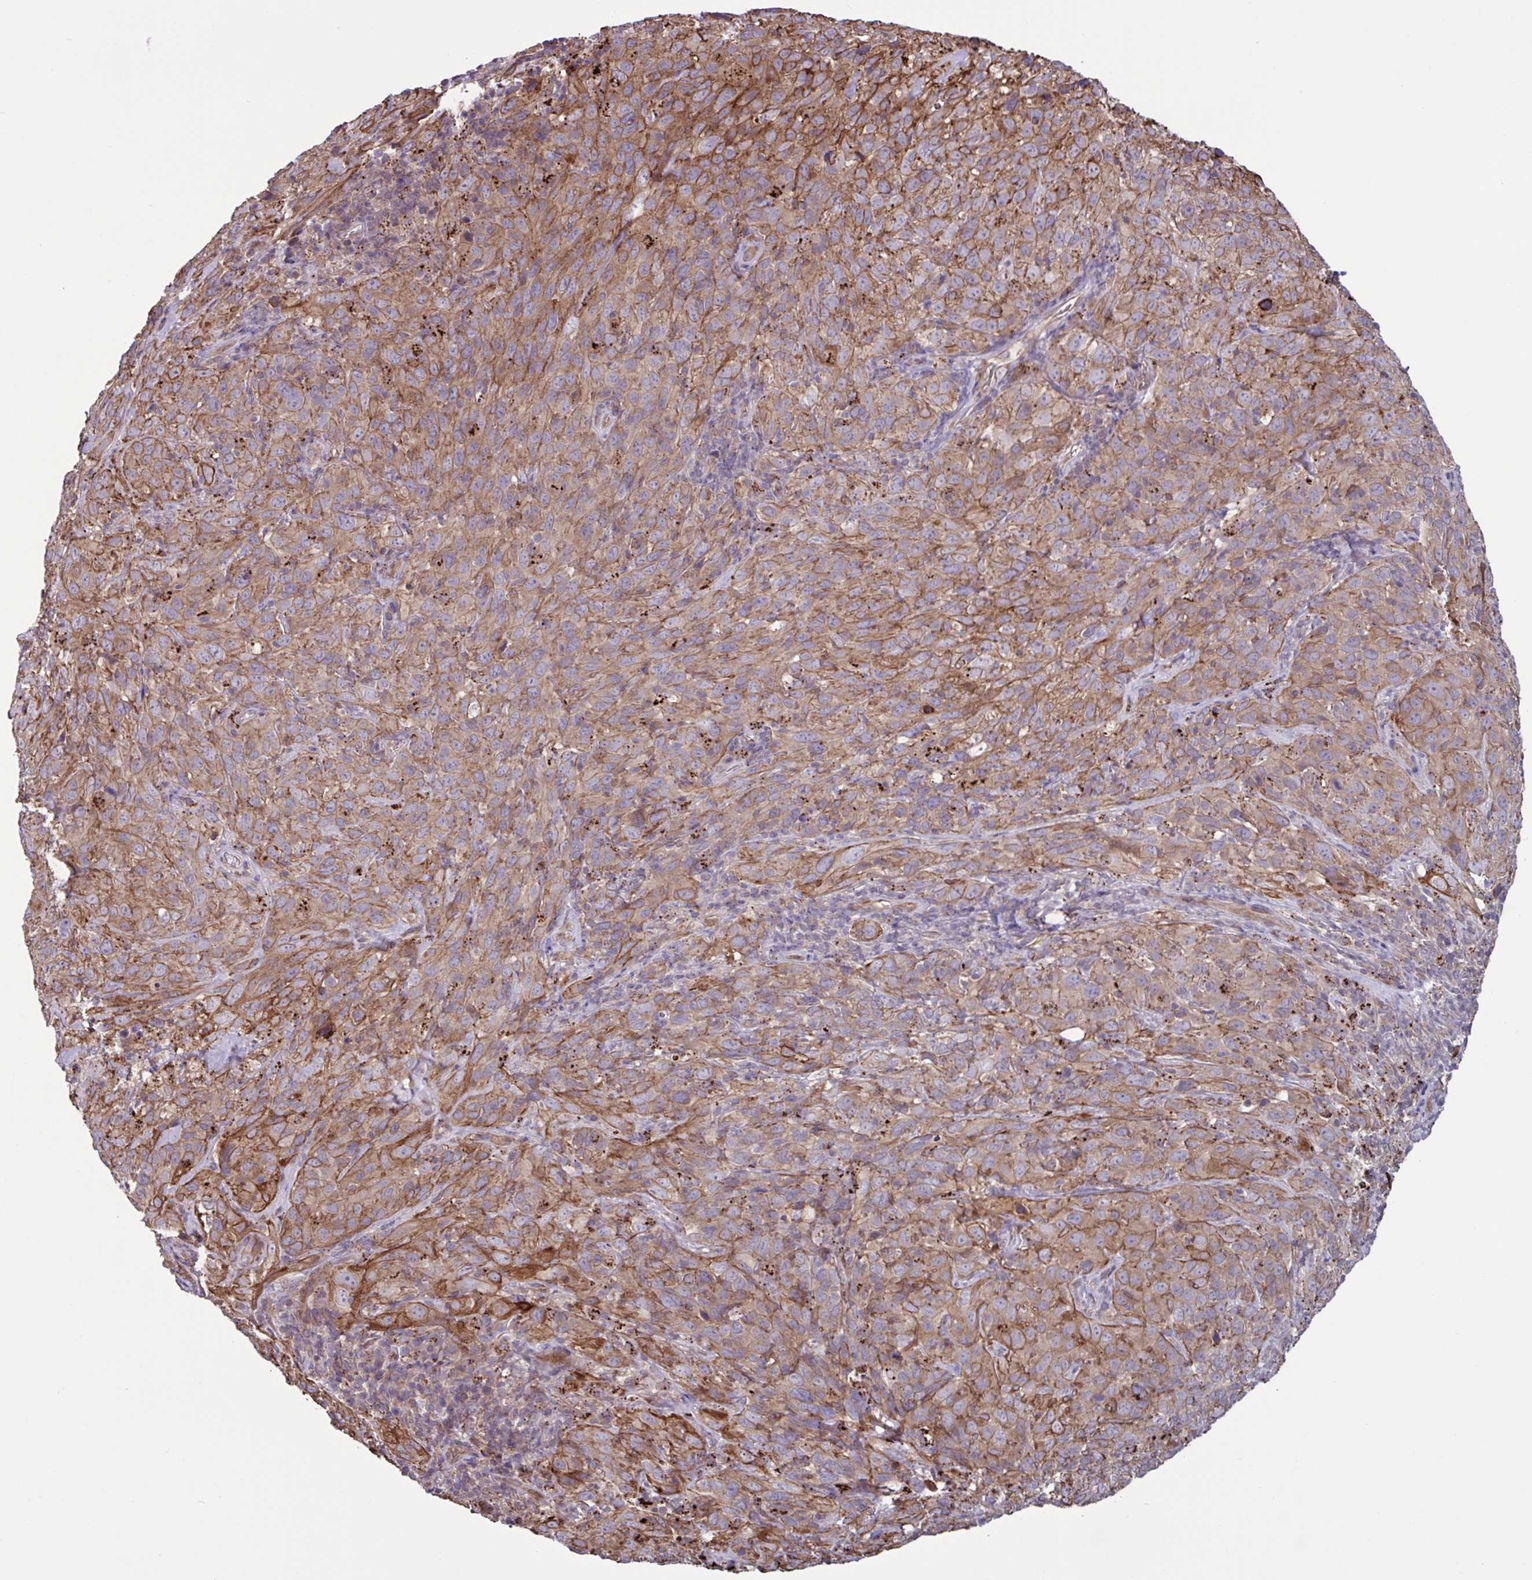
{"staining": {"intensity": "moderate", "quantity": "25%-75%", "location": "cytoplasmic/membranous"}, "tissue": "cervical cancer", "cell_type": "Tumor cells", "image_type": "cancer", "snomed": [{"axis": "morphology", "description": "Squamous cell carcinoma, NOS"}, {"axis": "topography", "description": "Cervix"}], "caption": "A high-resolution histopathology image shows immunohistochemistry (IHC) staining of cervical squamous cell carcinoma, which reveals moderate cytoplasmic/membranous positivity in approximately 25%-75% of tumor cells. The staining was performed using DAB (3,3'-diaminobenzidine) to visualize the protein expression in brown, while the nuclei were stained in blue with hematoxylin (Magnification: 20x).", "gene": "GLTP", "patient": {"sex": "female", "age": 51}}